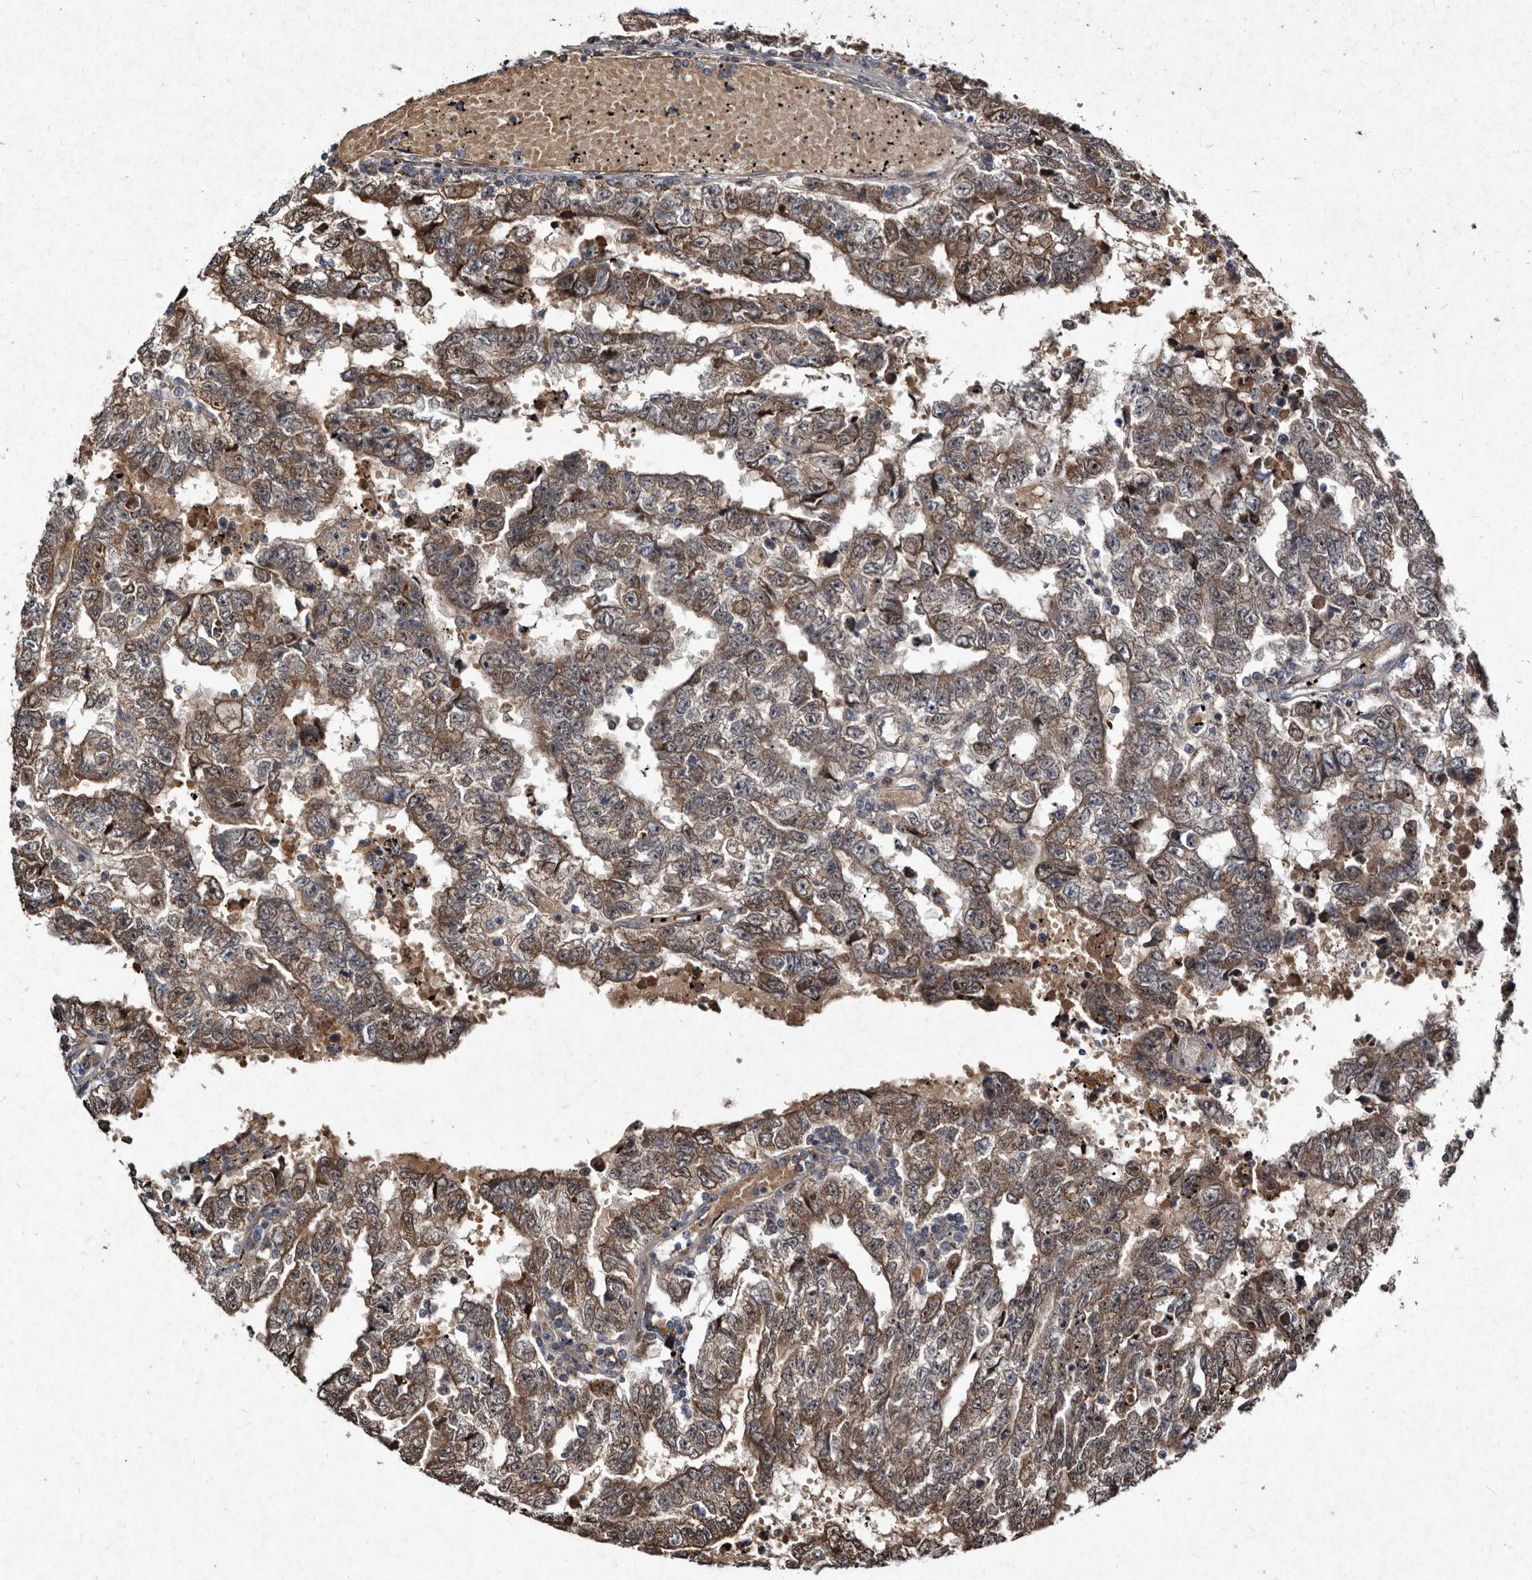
{"staining": {"intensity": "moderate", "quantity": ">75%", "location": "cytoplasmic/membranous"}, "tissue": "testis cancer", "cell_type": "Tumor cells", "image_type": "cancer", "snomed": [{"axis": "morphology", "description": "Carcinoma, Embryonal, NOS"}, {"axis": "topography", "description": "Testis"}], "caption": "Immunohistochemical staining of human embryonal carcinoma (testis) shows moderate cytoplasmic/membranous protein positivity in approximately >75% of tumor cells.", "gene": "YPEL3", "patient": {"sex": "male", "age": 25}}